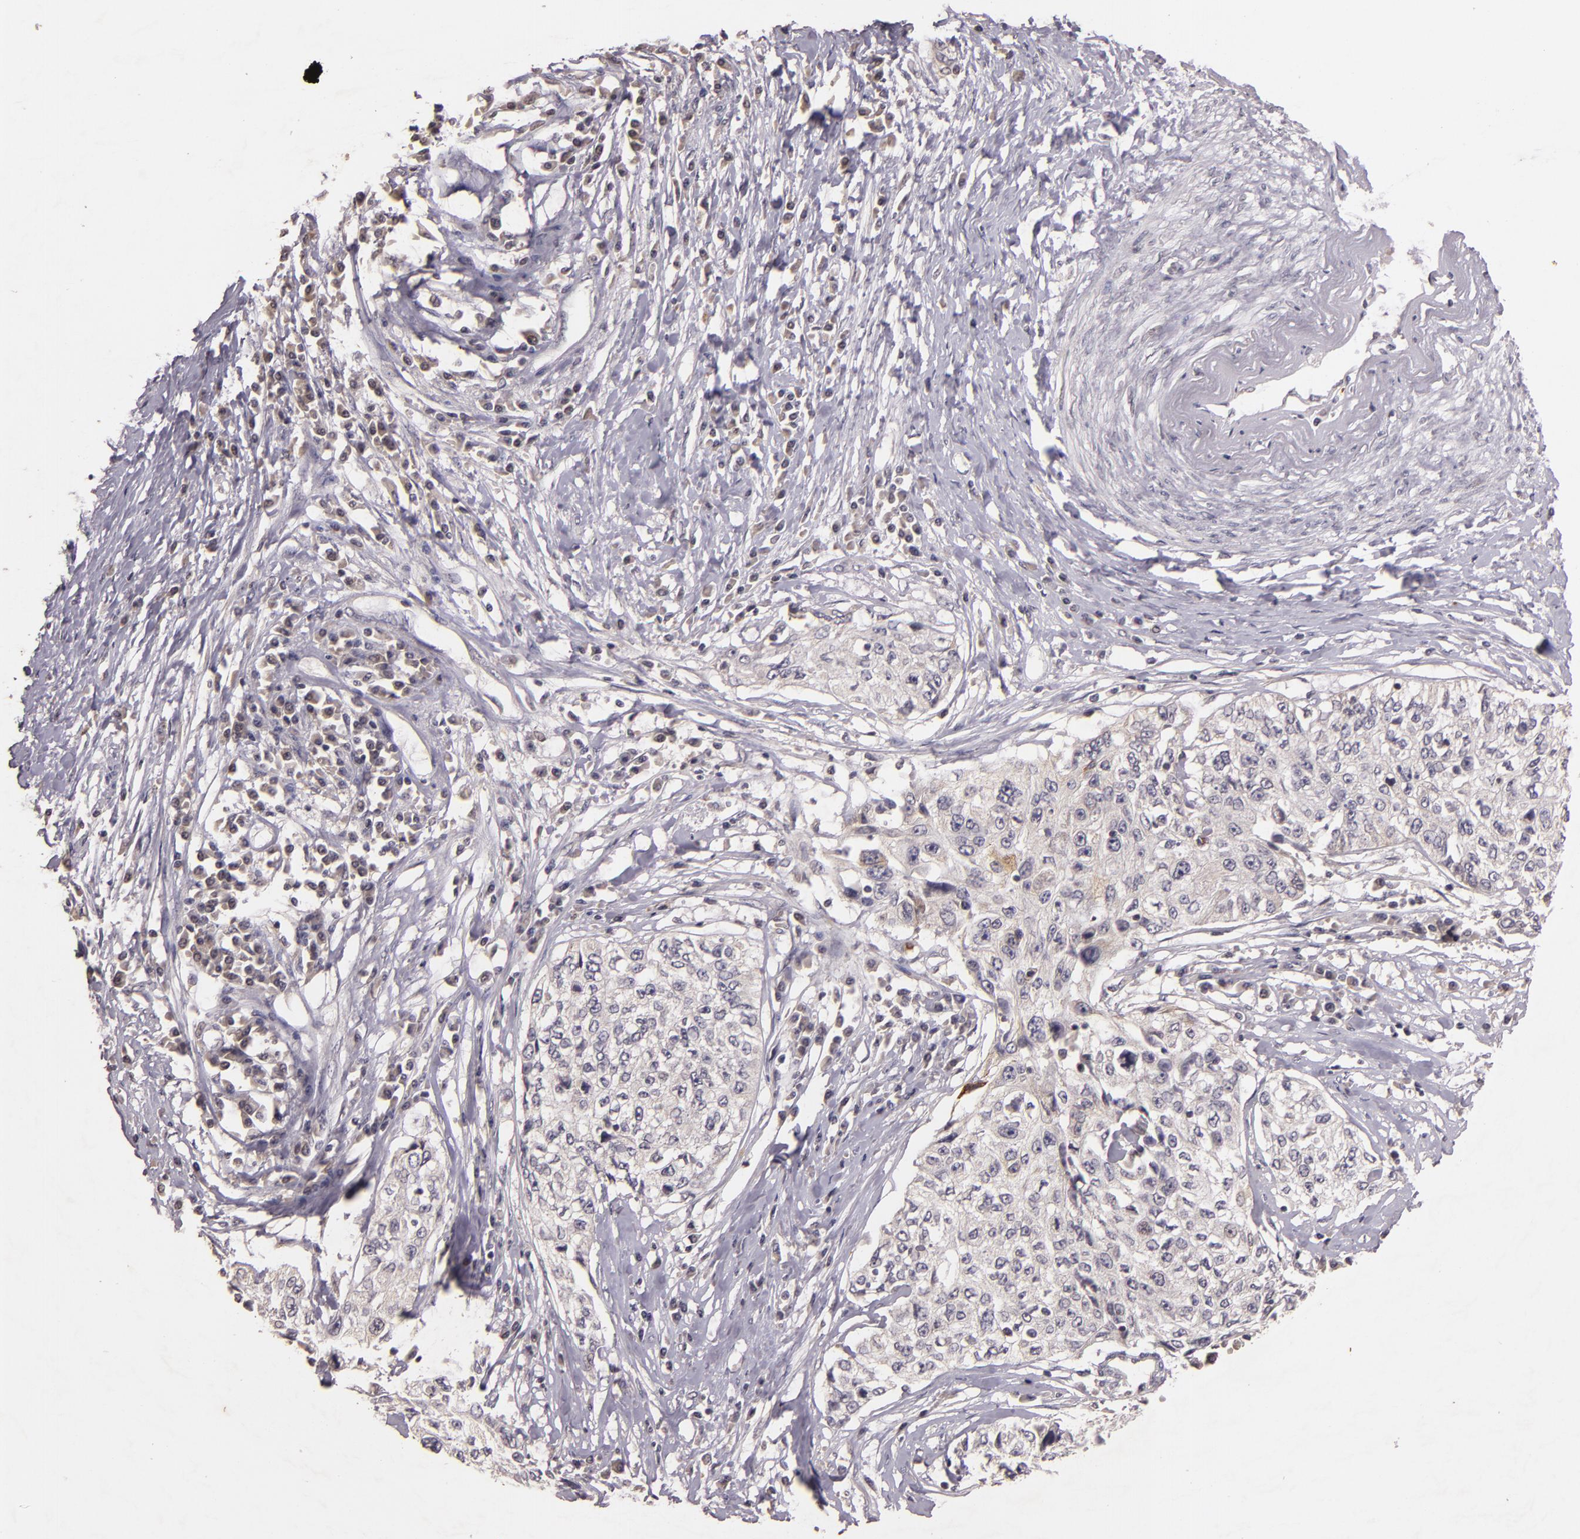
{"staining": {"intensity": "negative", "quantity": "none", "location": "none"}, "tissue": "cervical cancer", "cell_type": "Tumor cells", "image_type": "cancer", "snomed": [{"axis": "morphology", "description": "Squamous cell carcinoma, NOS"}, {"axis": "topography", "description": "Cervix"}], "caption": "Tumor cells show no significant protein staining in cervical cancer (squamous cell carcinoma). The staining was performed using DAB to visualize the protein expression in brown, while the nuclei were stained in blue with hematoxylin (Magnification: 20x).", "gene": "TFF1", "patient": {"sex": "female", "age": 57}}